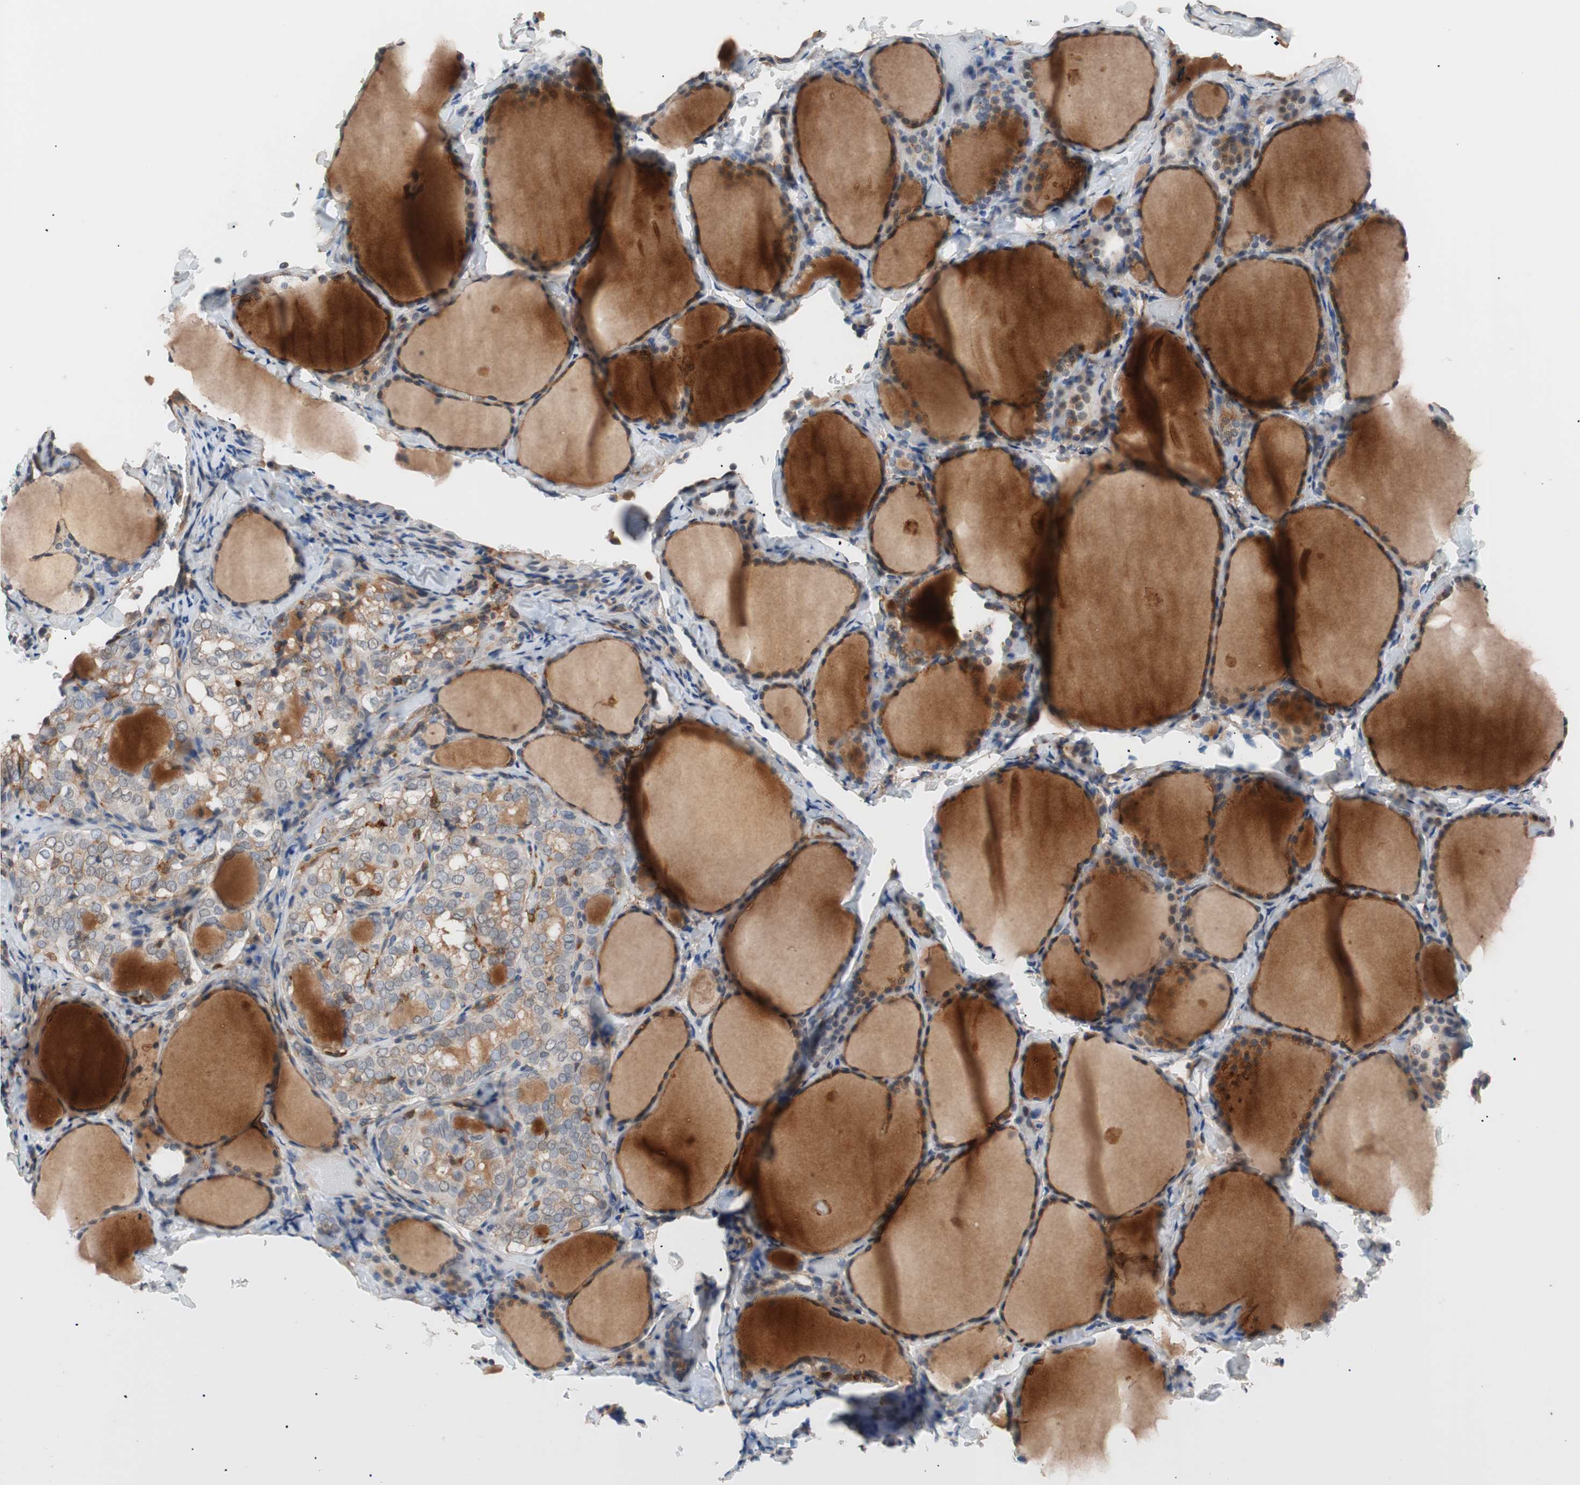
{"staining": {"intensity": "weak", "quantity": "25%-75%", "location": "cytoplasmic/membranous"}, "tissue": "thyroid gland", "cell_type": "Glandular cells", "image_type": "normal", "snomed": [{"axis": "morphology", "description": "Normal tissue, NOS"}, {"axis": "morphology", "description": "Papillary adenocarcinoma, NOS"}, {"axis": "topography", "description": "Thyroid gland"}], "caption": "A high-resolution micrograph shows immunohistochemistry staining of normal thyroid gland, which shows weak cytoplasmic/membranous positivity in about 25%-75% of glandular cells.", "gene": "LITAF", "patient": {"sex": "female", "age": 30}}